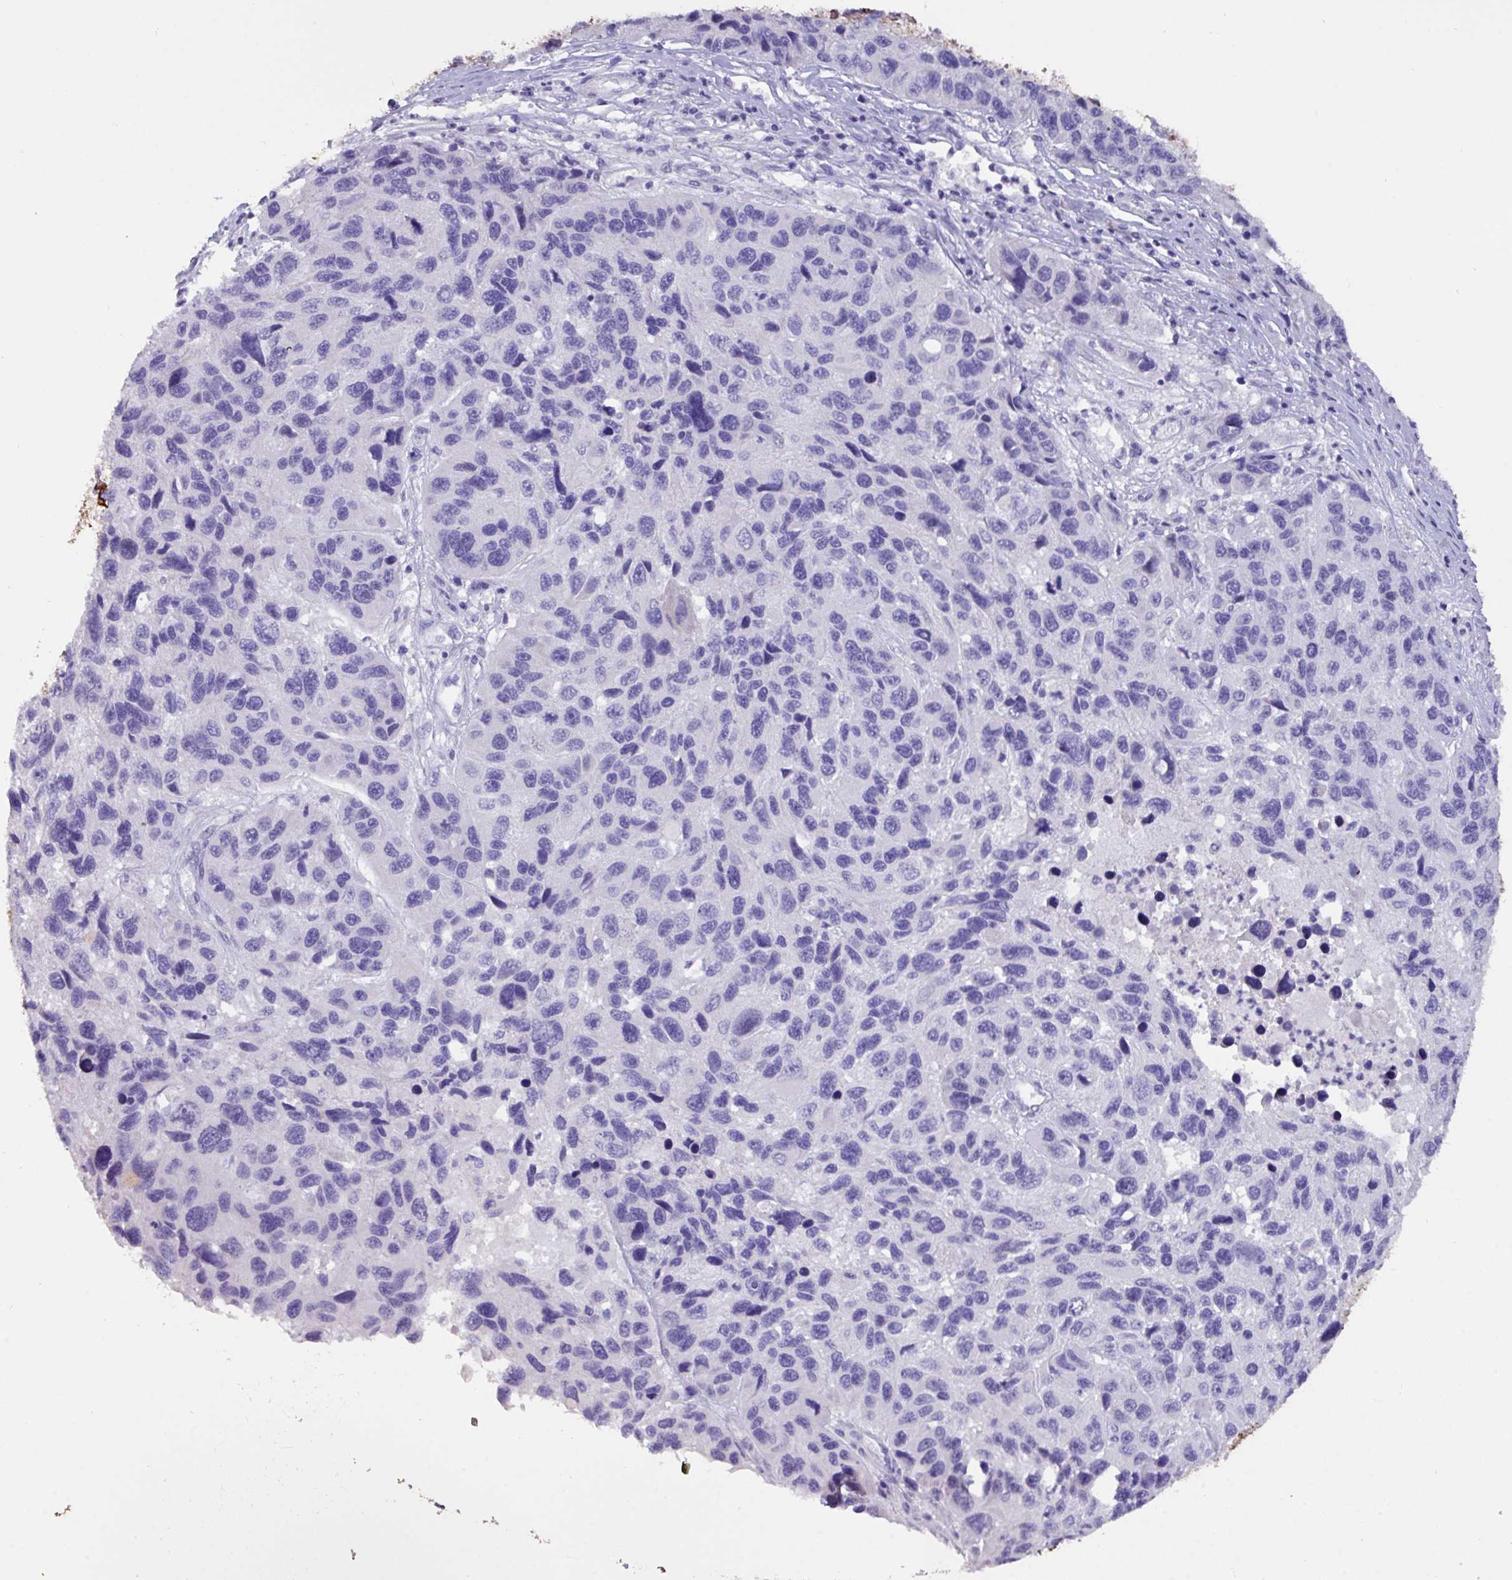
{"staining": {"intensity": "negative", "quantity": "none", "location": "none"}, "tissue": "melanoma", "cell_type": "Tumor cells", "image_type": "cancer", "snomed": [{"axis": "morphology", "description": "Malignant melanoma, NOS"}, {"axis": "topography", "description": "Skin"}], "caption": "The photomicrograph displays no significant expression in tumor cells of malignant melanoma. (Immunohistochemistry, brightfield microscopy, high magnification).", "gene": "EPCAM", "patient": {"sex": "male", "age": 53}}